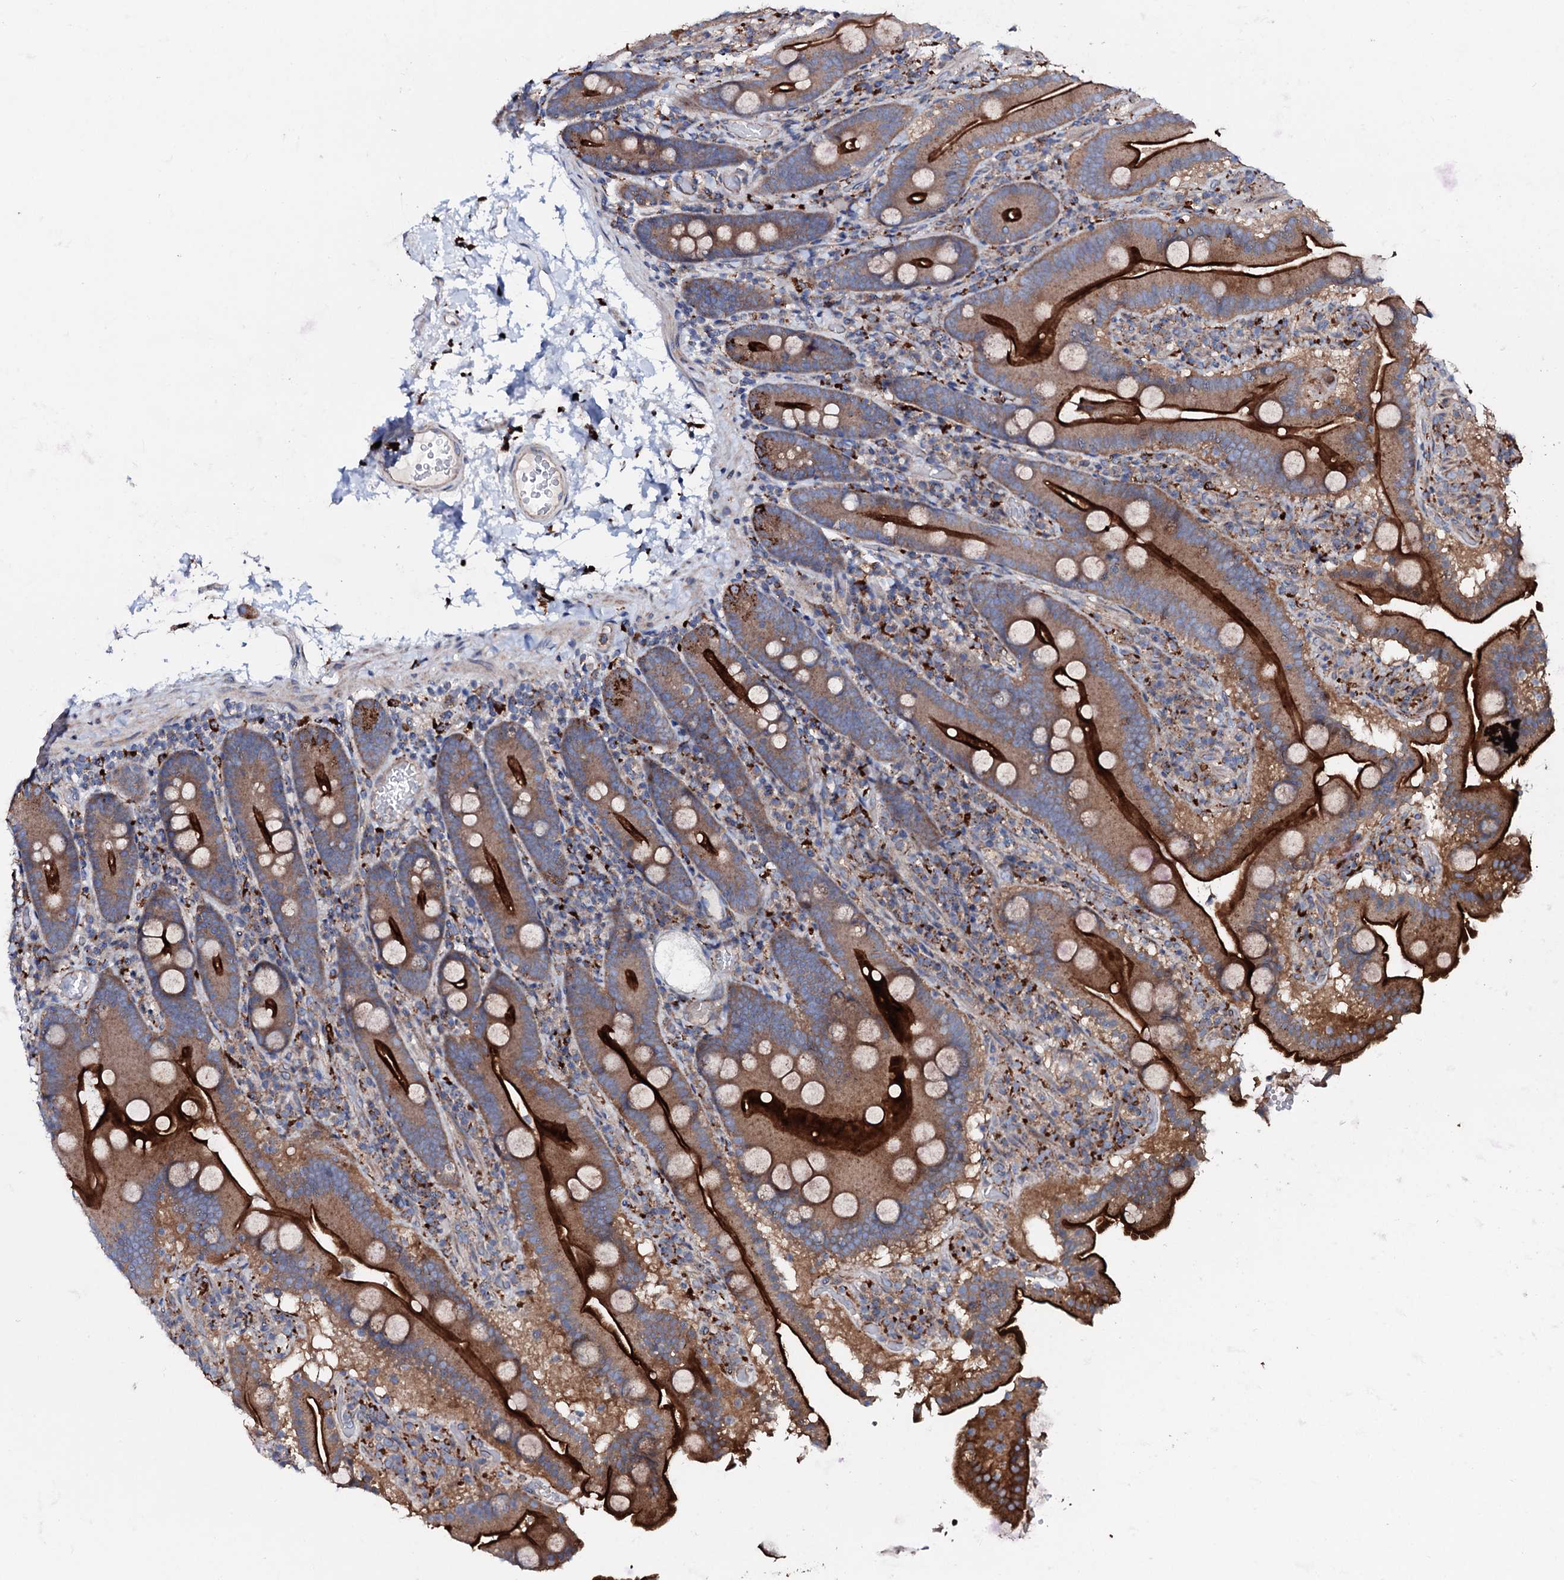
{"staining": {"intensity": "strong", "quantity": ">75%", "location": "cytoplasmic/membranous"}, "tissue": "duodenum", "cell_type": "Glandular cells", "image_type": "normal", "snomed": [{"axis": "morphology", "description": "Normal tissue, NOS"}, {"axis": "topography", "description": "Duodenum"}], "caption": "Protein staining by immunohistochemistry (IHC) exhibits strong cytoplasmic/membranous expression in approximately >75% of glandular cells in benign duodenum.", "gene": "P2RX4", "patient": {"sex": "male", "age": 55}}